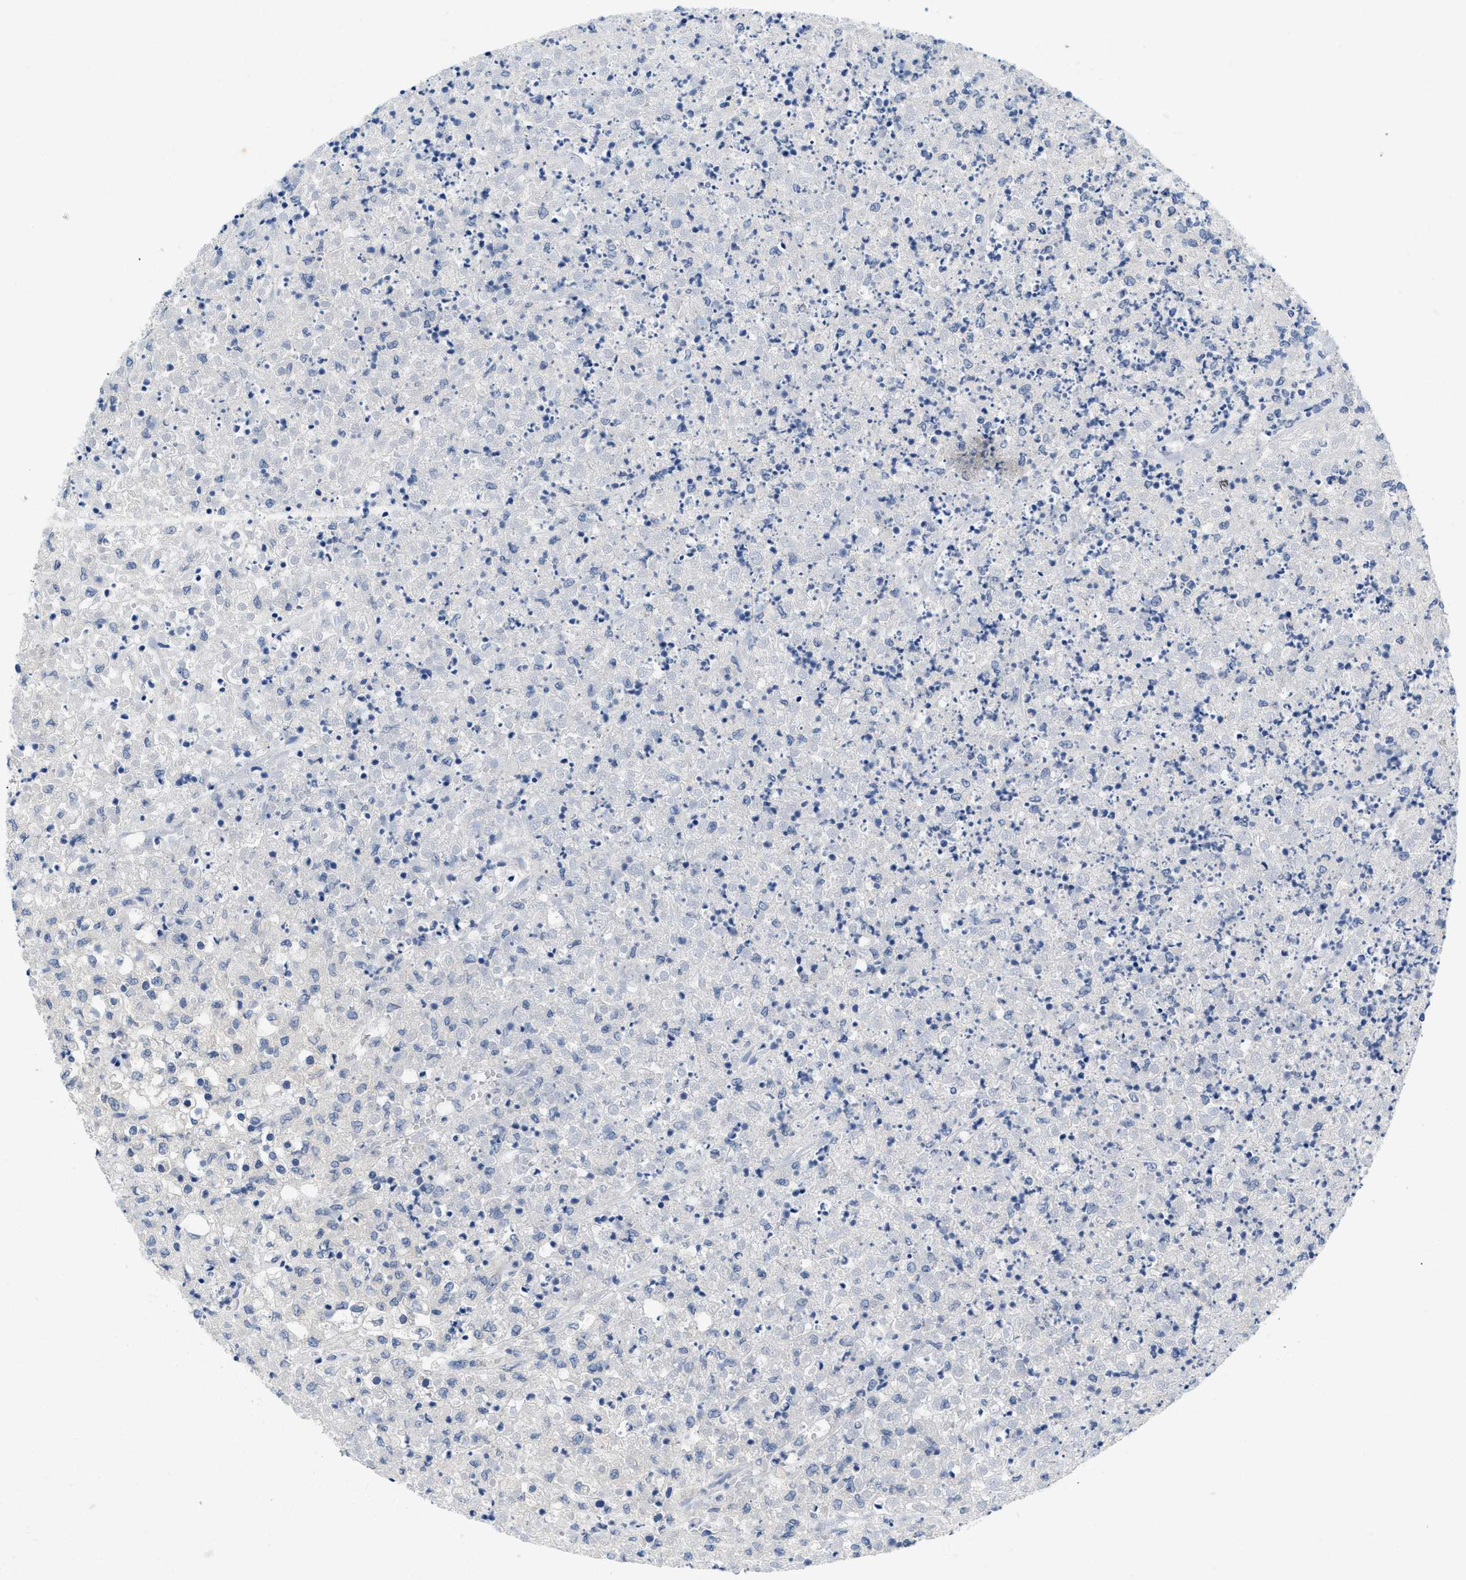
{"staining": {"intensity": "negative", "quantity": "none", "location": "none"}, "tissue": "renal cancer", "cell_type": "Tumor cells", "image_type": "cancer", "snomed": [{"axis": "morphology", "description": "Adenocarcinoma, NOS"}, {"axis": "topography", "description": "Kidney"}], "caption": "A photomicrograph of human renal adenocarcinoma is negative for staining in tumor cells.", "gene": "PYY", "patient": {"sex": "female", "age": 54}}